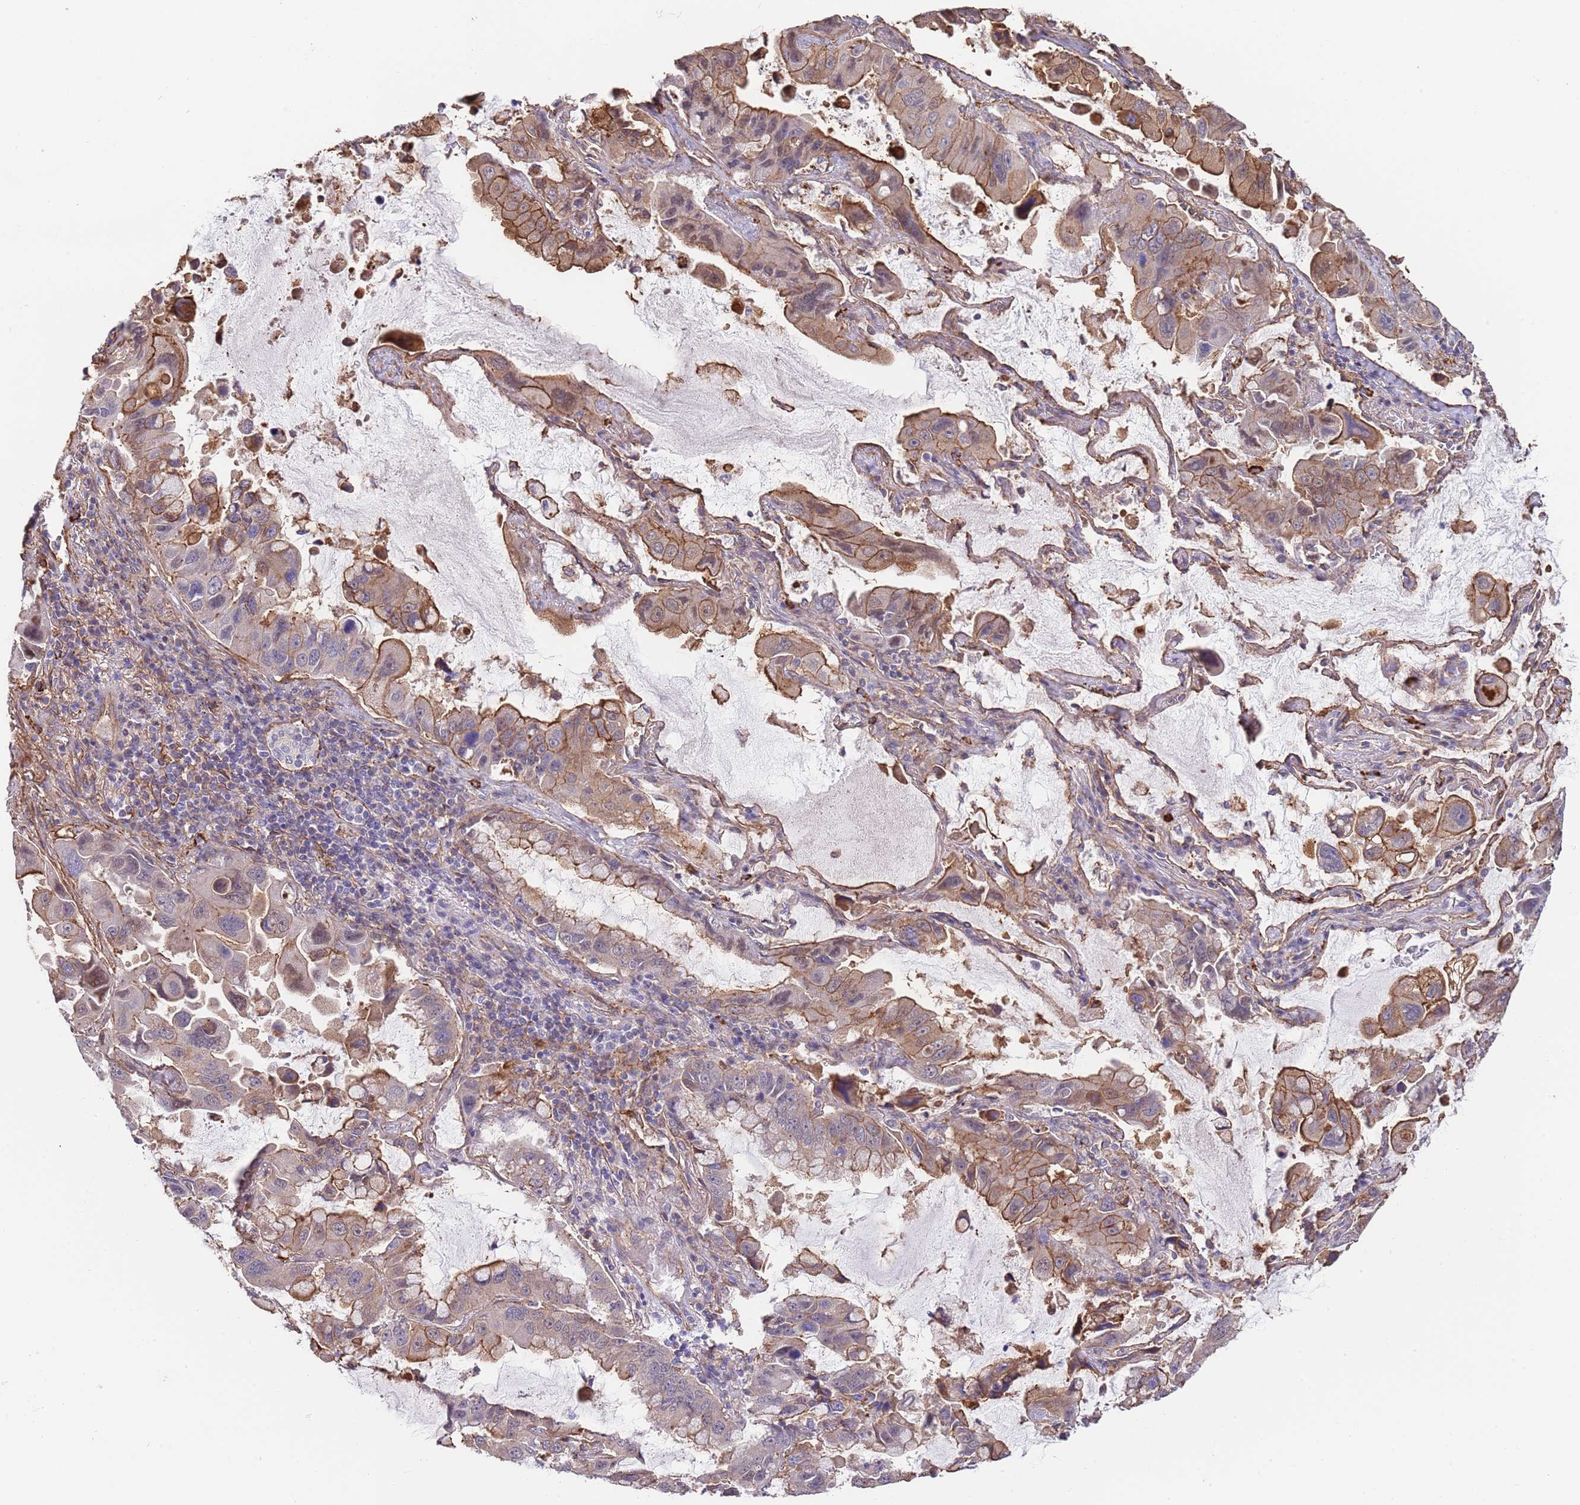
{"staining": {"intensity": "strong", "quantity": ">75%", "location": "cytoplasmic/membranous"}, "tissue": "lung cancer", "cell_type": "Tumor cells", "image_type": "cancer", "snomed": [{"axis": "morphology", "description": "Adenocarcinoma, NOS"}, {"axis": "topography", "description": "Lung"}], "caption": "This image reveals adenocarcinoma (lung) stained with immunohistochemistry to label a protein in brown. The cytoplasmic/membranous of tumor cells show strong positivity for the protein. Nuclei are counter-stained blue.", "gene": "BPNT1", "patient": {"sex": "male", "age": 64}}